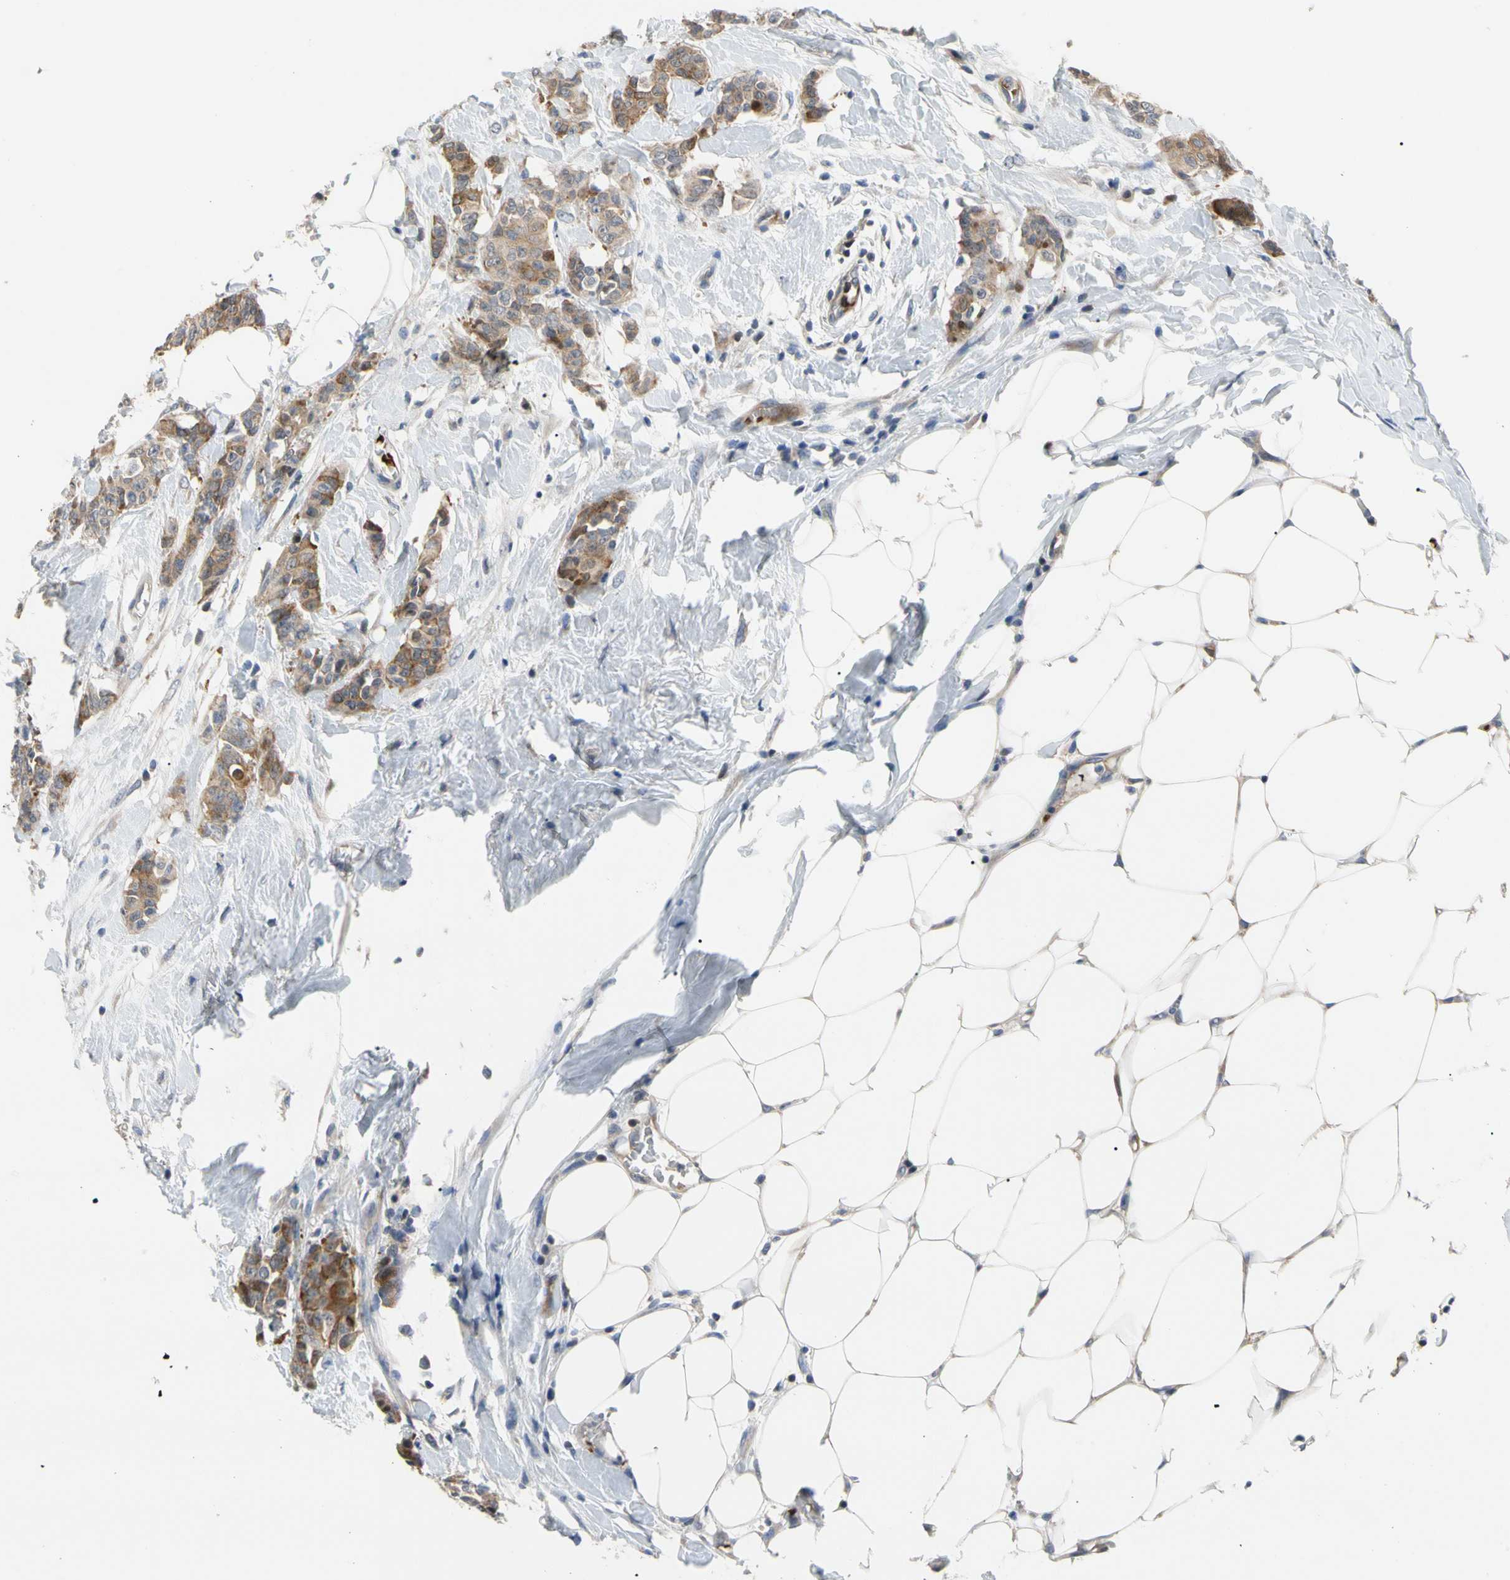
{"staining": {"intensity": "strong", "quantity": ">75%", "location": "cytoplasmic/membranous"}, "tissue": "breast cancer", "cell_type": "Tumor cells", "image_type": "cancer", "snomed": [{"axis": "morphology", "description": "Normal tissue, NOS"}, {"axis": "morphology", "description": "Duct carcinoma"}, {"axis": "topography", "description": "Breast"}], "caption": "IHC of breast cancer (intraductal carcinoma) displays high levels of strong cytoplasmic/membranous expression in approximately >75% of tumor cells. The staining was performed using DAB, with brown indicating positive protein expression. Nuclei are stained blue with hematoxylin.", "gene": "HMGCR", "patient": {"sex": "female", "age": 40}}